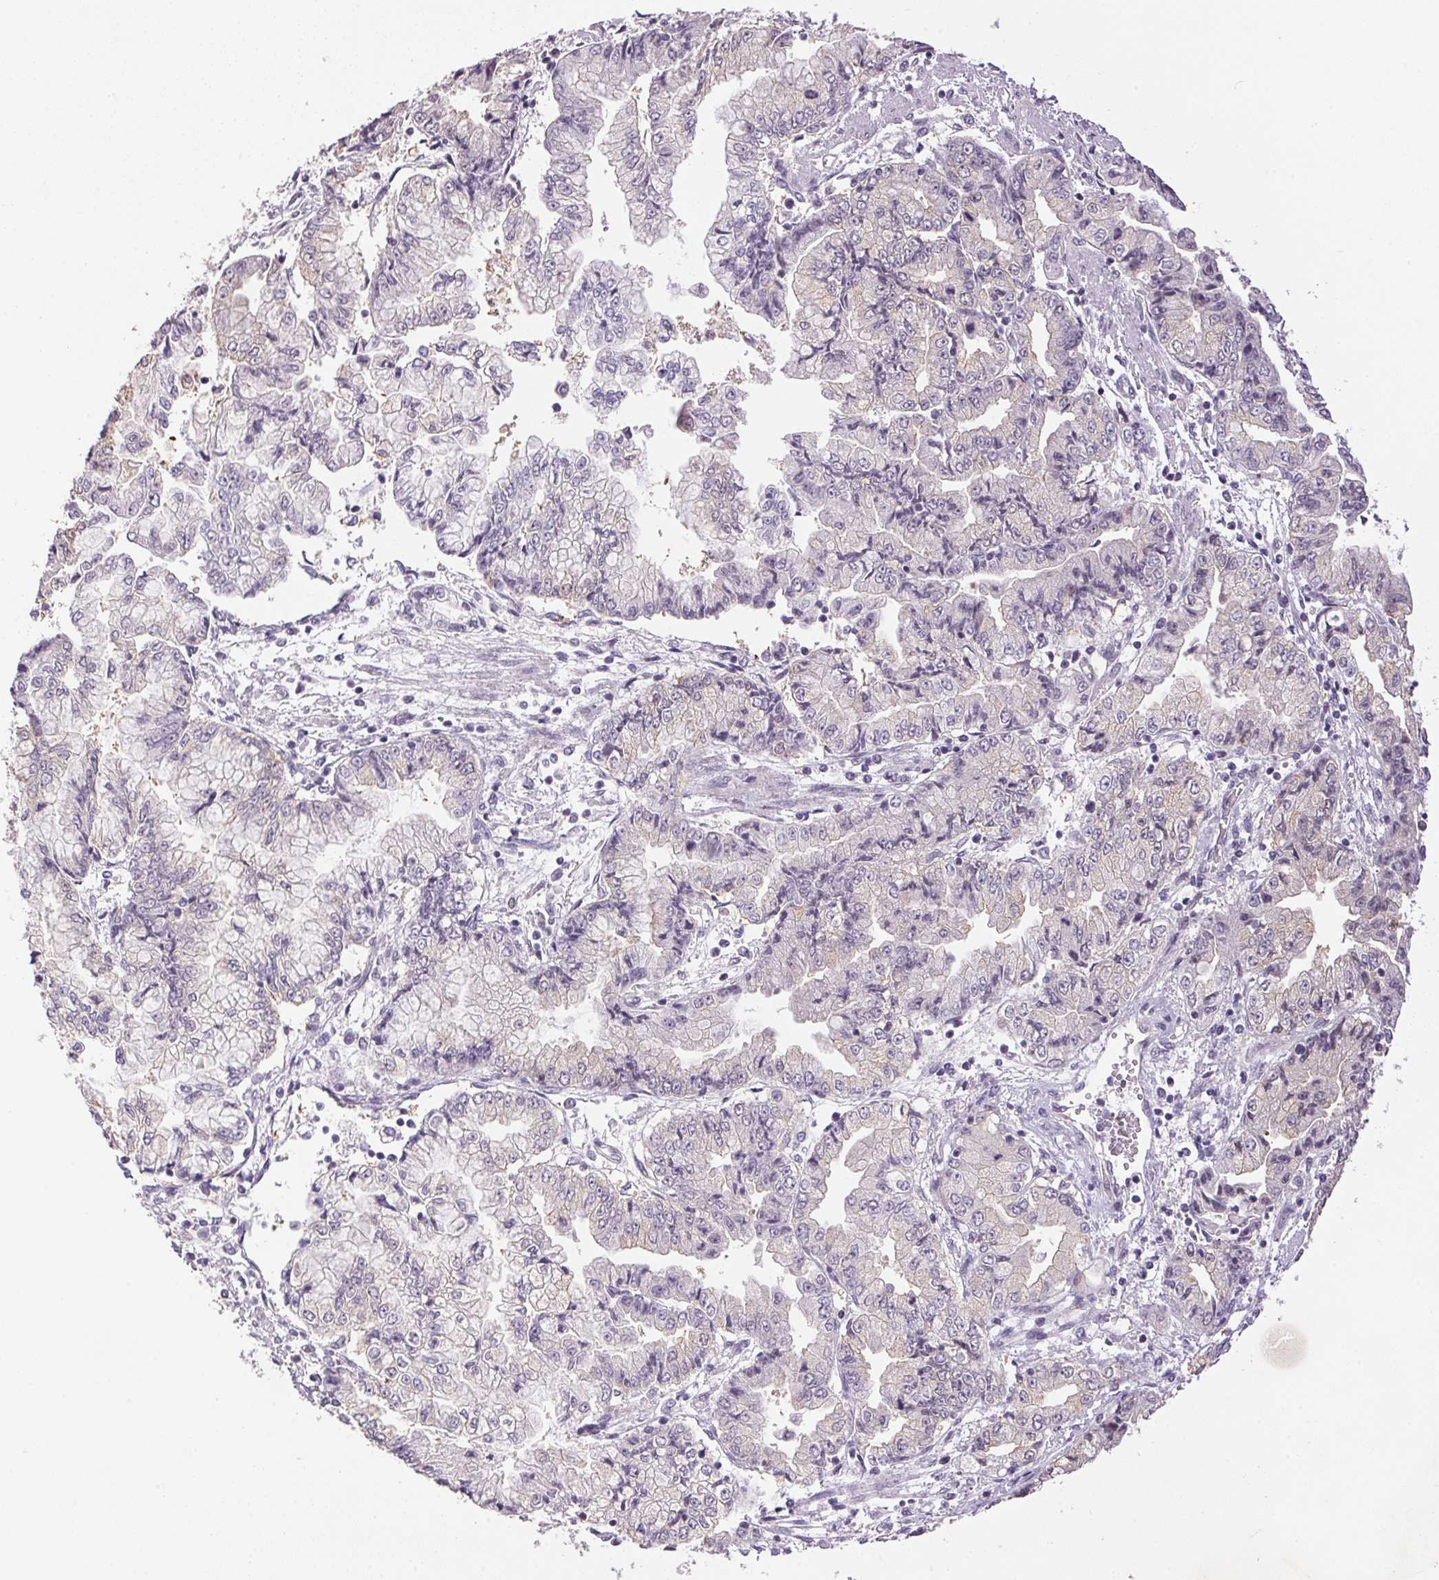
{"staining": {"intensity": "negative", "quantity": "none", "location": "none"}, "tissue": "stomach cancer", "cell_type": "Tumor cells", "image_type": "cancer", "snomed": [{"axis": "morphology", "description": "Adenocarcinoma, NOS"}, {"axis": "topography", "description": "Stomach, upper"}], "caption": "An image of stomach cancer (adenocarcinoma) stained for a protein demonstrates no brown staining in tumor cells.", "gene": "GYG2", "patient": {"sex": "female", "age": 74}}